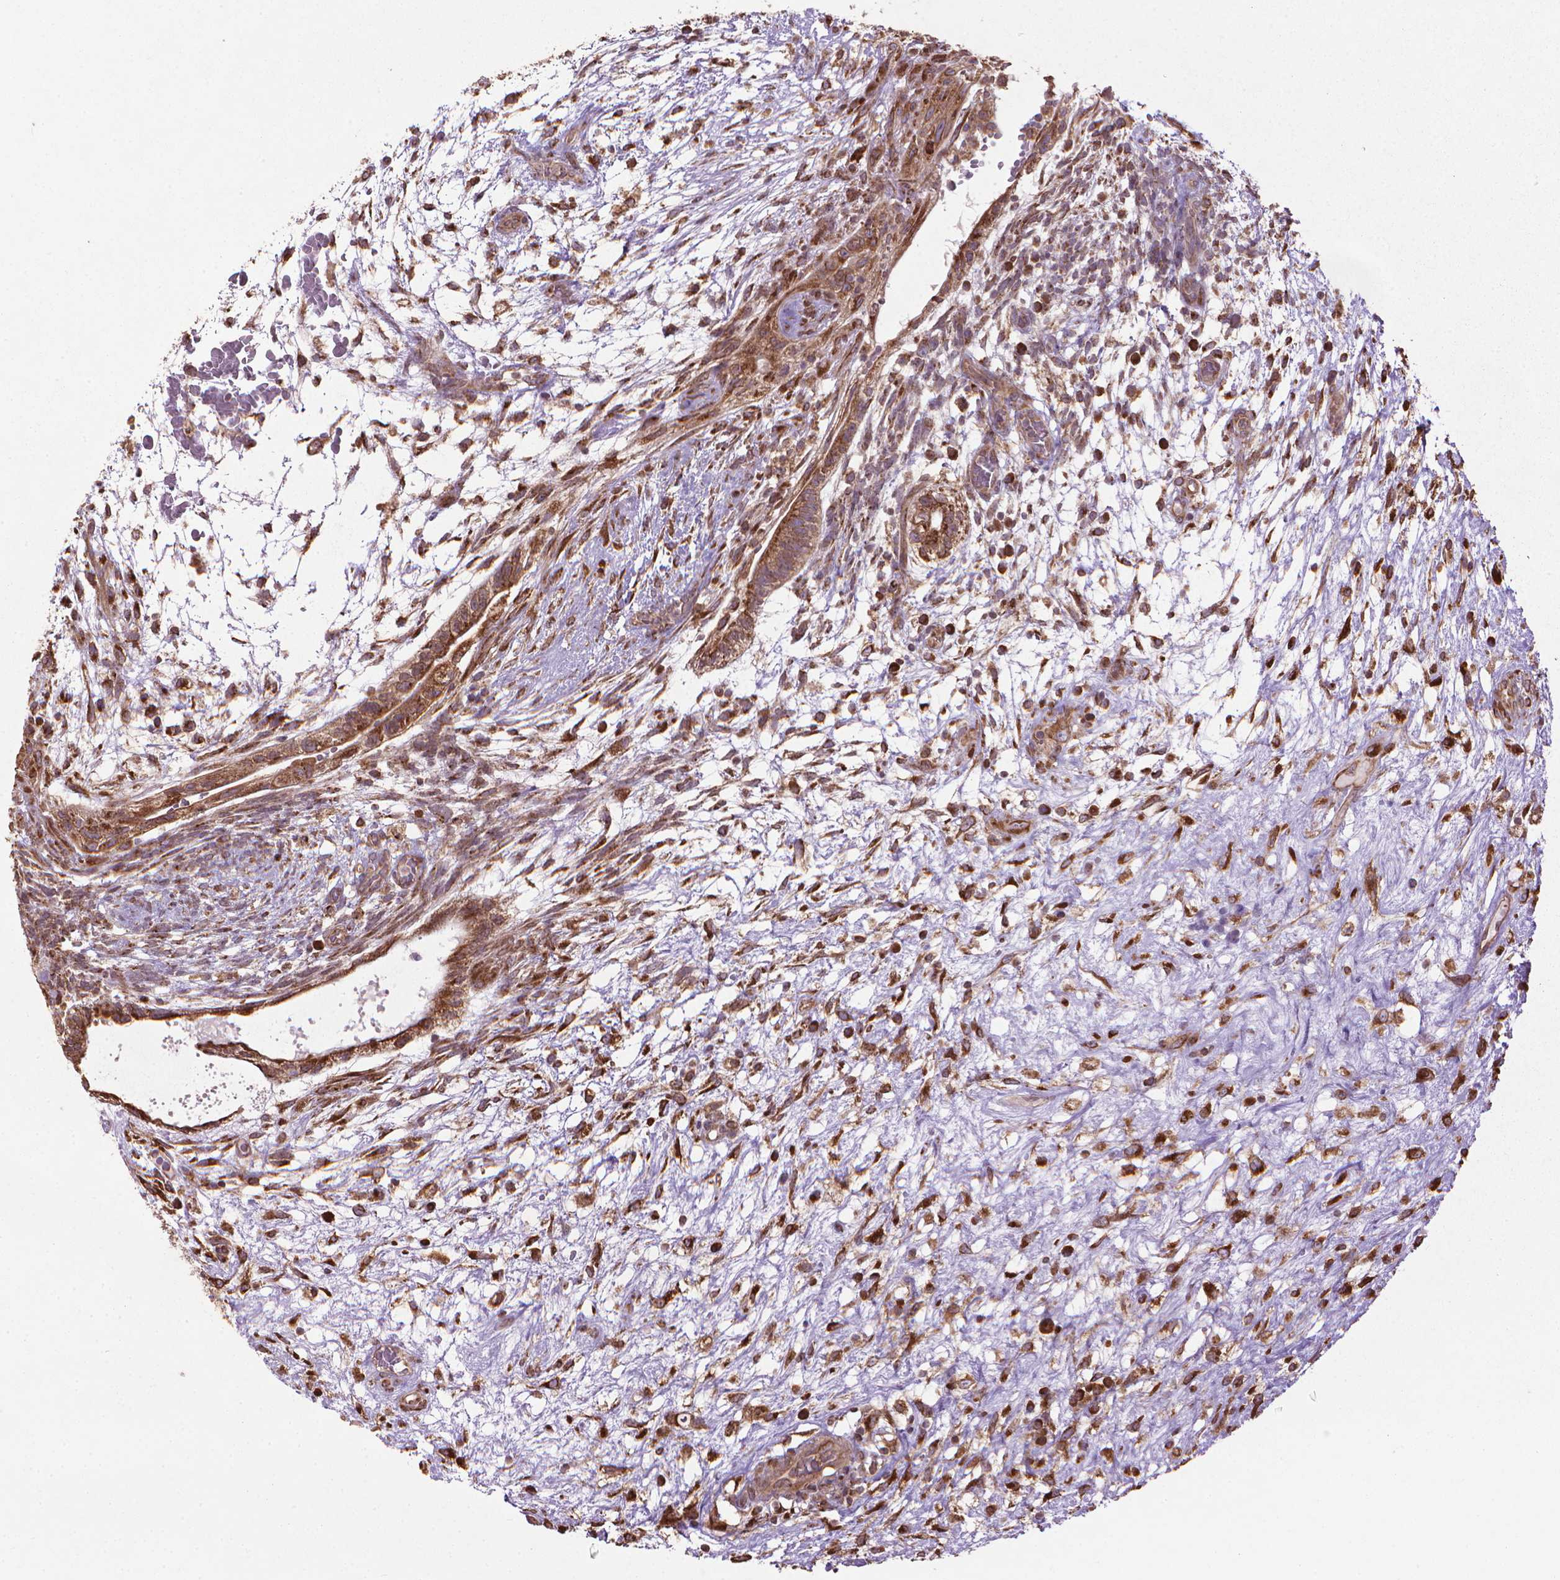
{"staining": {"intensity": "moderate", "quantity": ">75%", "location": "cytoplasmic/membranous"}, "tissue": "testis cancer", "cell_type": "Tumor cells", "image_type": "cancer", "snomed": [{"axis": "morphology", "description": "Normal tissue, NOS"}, {"axis": "morphology", "description": "Carcinoma, Embryonal, NOS"}, {"axis": "topography", "description": "Testis"}], "caption": "Testis cancer (embryonal carcinoma) stained with IHC shows moderate cytoplasmic/membranous staining in approximately >75% of tumor cells.", "gene": "GAS1", "patient": {"sex": "male", "age": 32}}